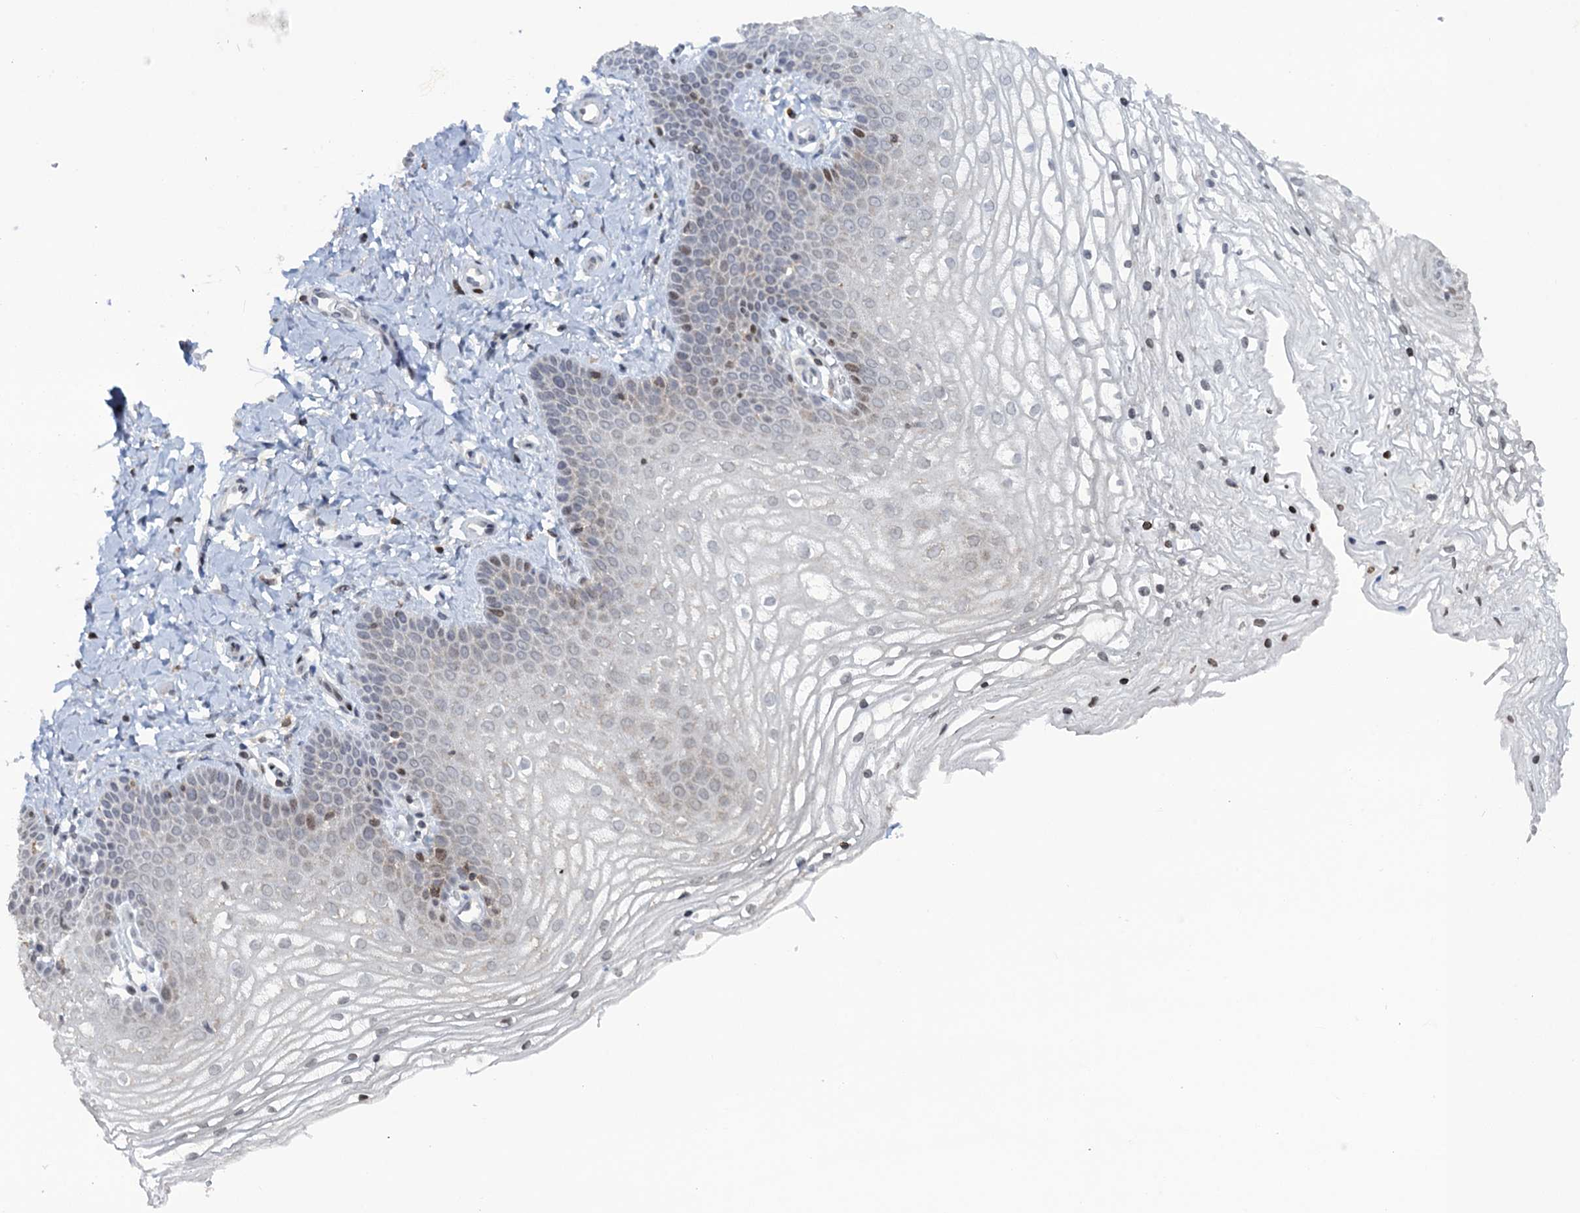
{"staining": {"intensity": "weak", "quantity": "<25%", "location": "nuclear"}, "tissue": "vagina", "cell_type": "Squamous epithelial cells", "image_type": "normal", "snomed": [{"axis": "morphology", "description": "Normal tissue, NOS"}, {"axis": "topography", "description": "Vagina"}], "caption": "DAB immunohistochemical staining of unremarkable vagina demonstrates no significant staining in squamous epithelial cells. (DAB (3,3'-diaminobenzidine) immunohistochemistry (IHC), high magnification).", "gene": "FYB1", "patient": {"sex": "female", "age": 68}}